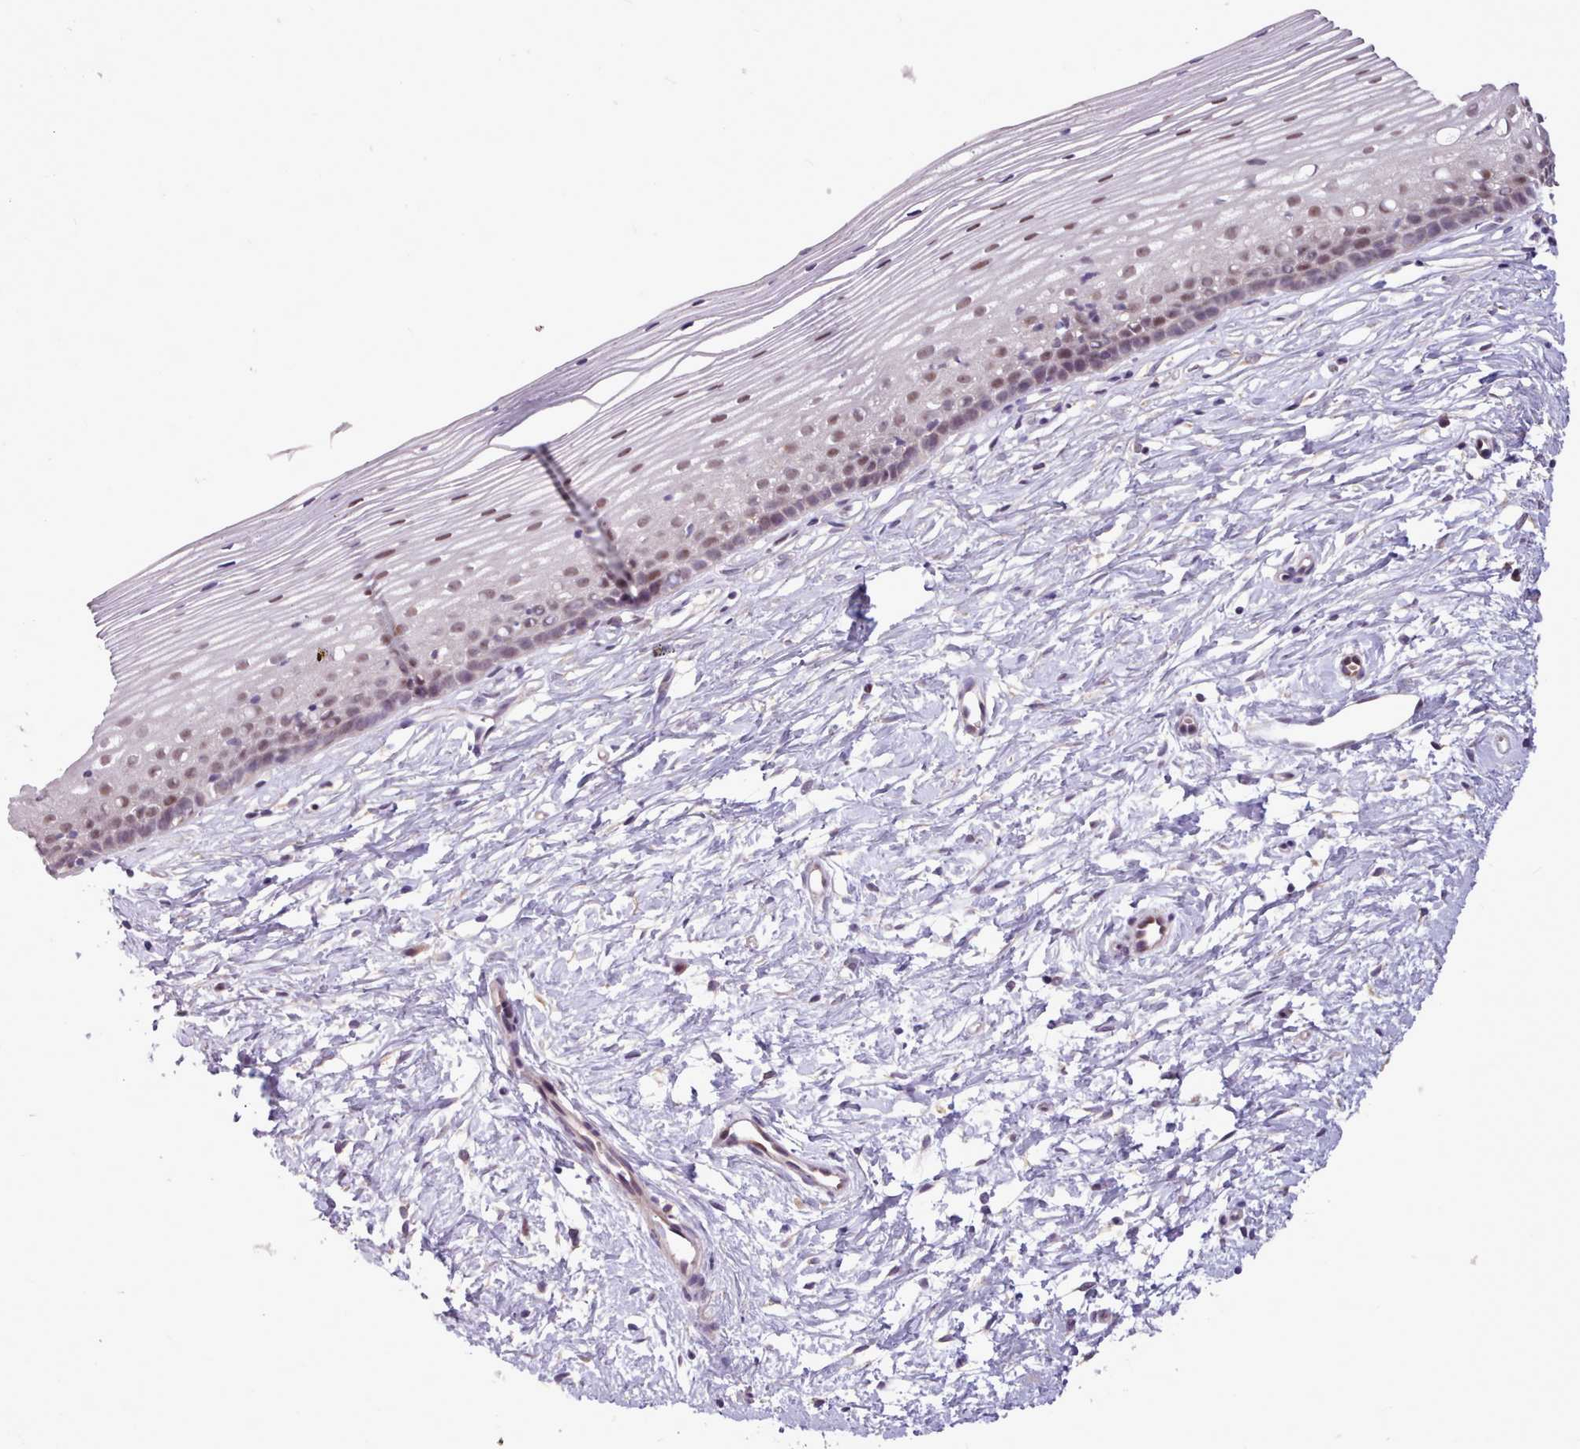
{"staining": {"intensity": "moderate", "quantity": ">75%", "location": "nuclear"}, "tissue": "cervix", "cell_type": "Glandular cells", "image_type": "normal", "snomed": [{"axis": "morphology", "description": "Normal tissue, NOS"}, {"axis": "topography", "description": "Cervix"}], "caption": "This is a histology image of immunohistochemistry staining of unremarkable cervix, which shows moderate expression in the nuclear of glandular cells.", "gene": "ZNF607", "patient": {"sex": "female", "age": 40}}